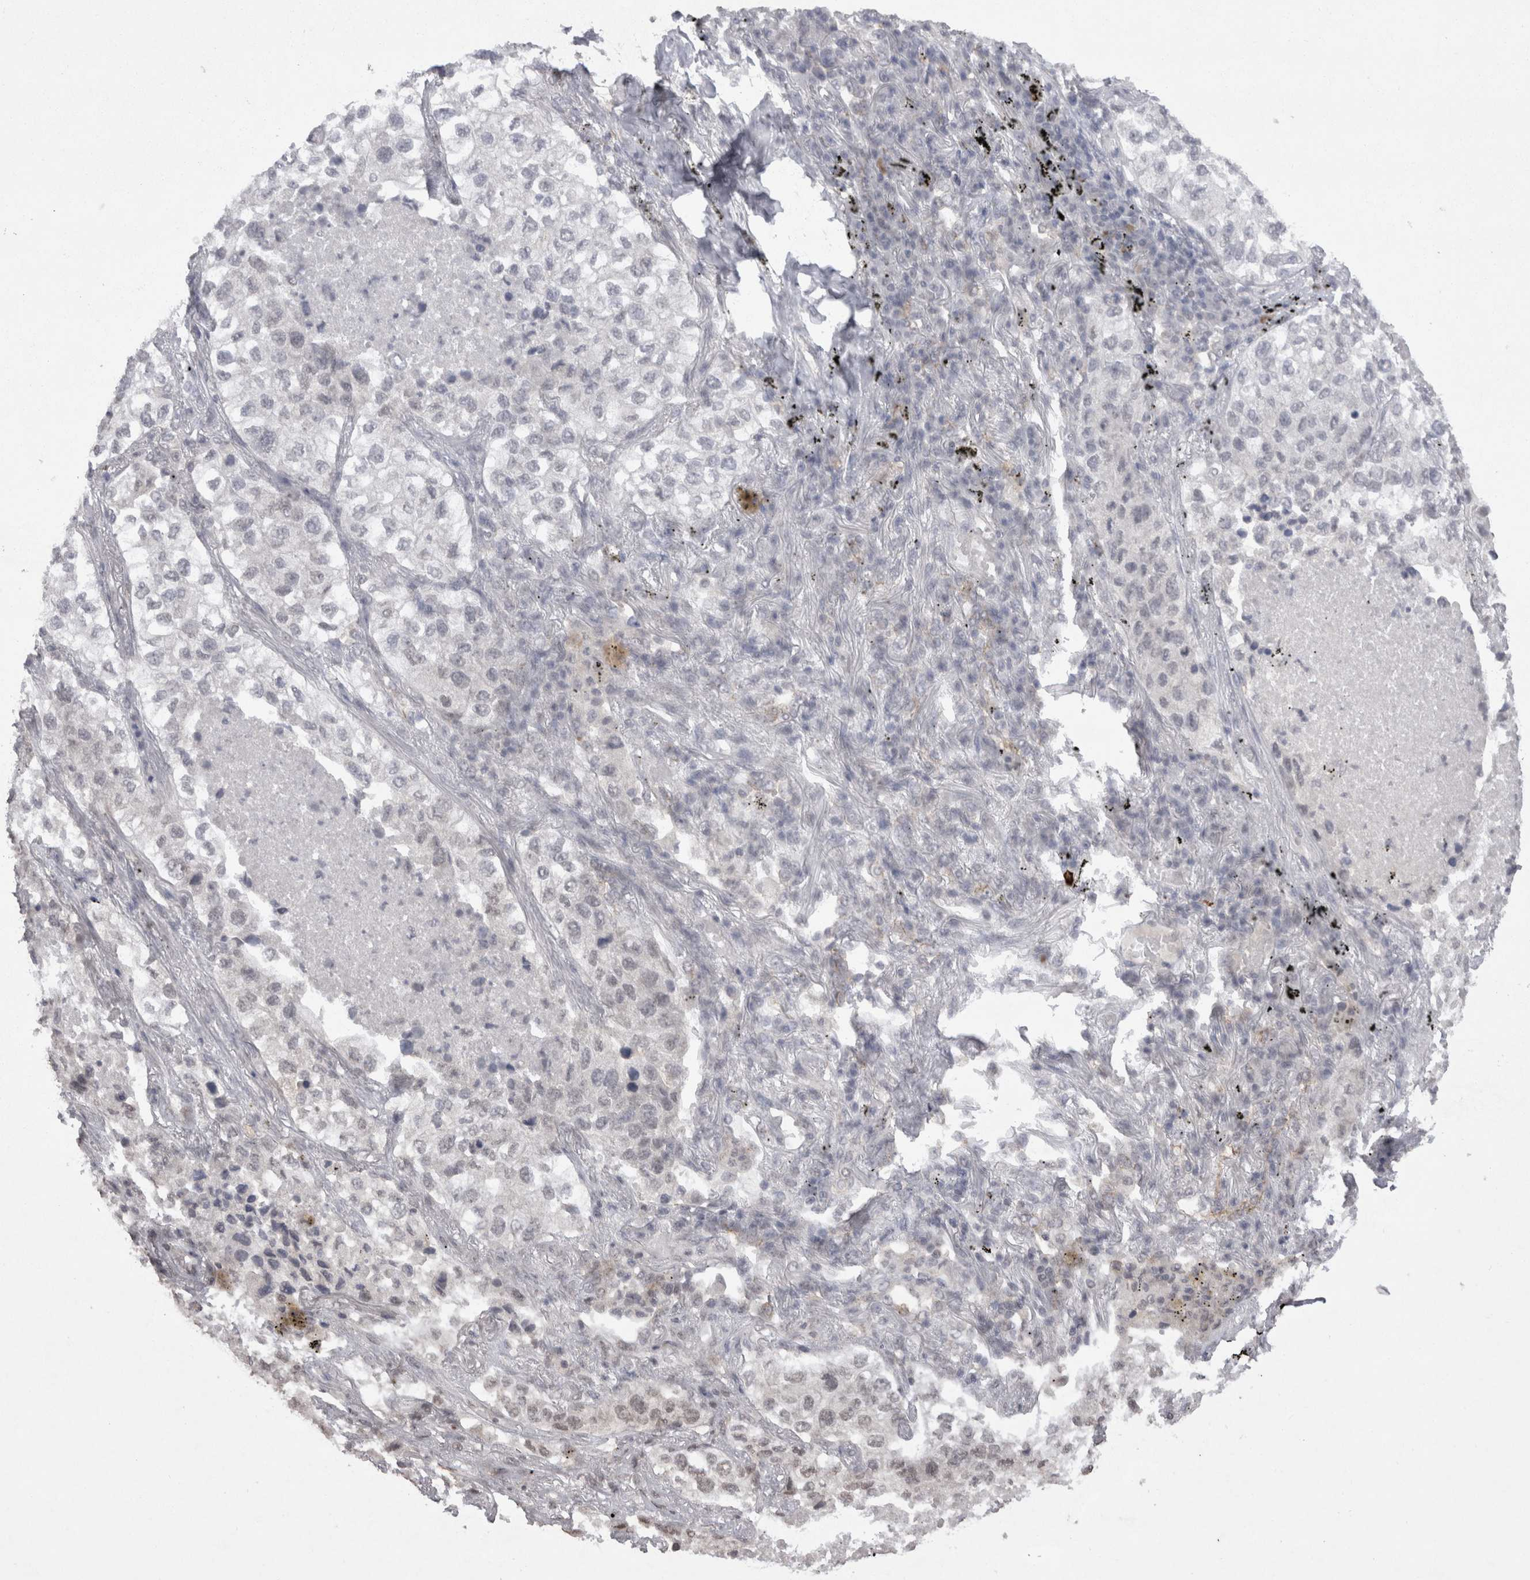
{"staining": {"intensity": "negative", "quantity": "none", "location": "none"}, "tissue": "lung cancer", "cell_type": "Tumor cells", "image_type": "cancer", "snomed": [{"axis": "morphology", "description": "Adenocarcinoma, NOS"}, {"axis": "topography", "description": "Lung"}], "caption": "This is an IHC photomicrograph of human lung adenocarcinoma. There is no expression in tumor cells.", "gene": "DDX4", "patient": {"sex": "male", "age": 63}}